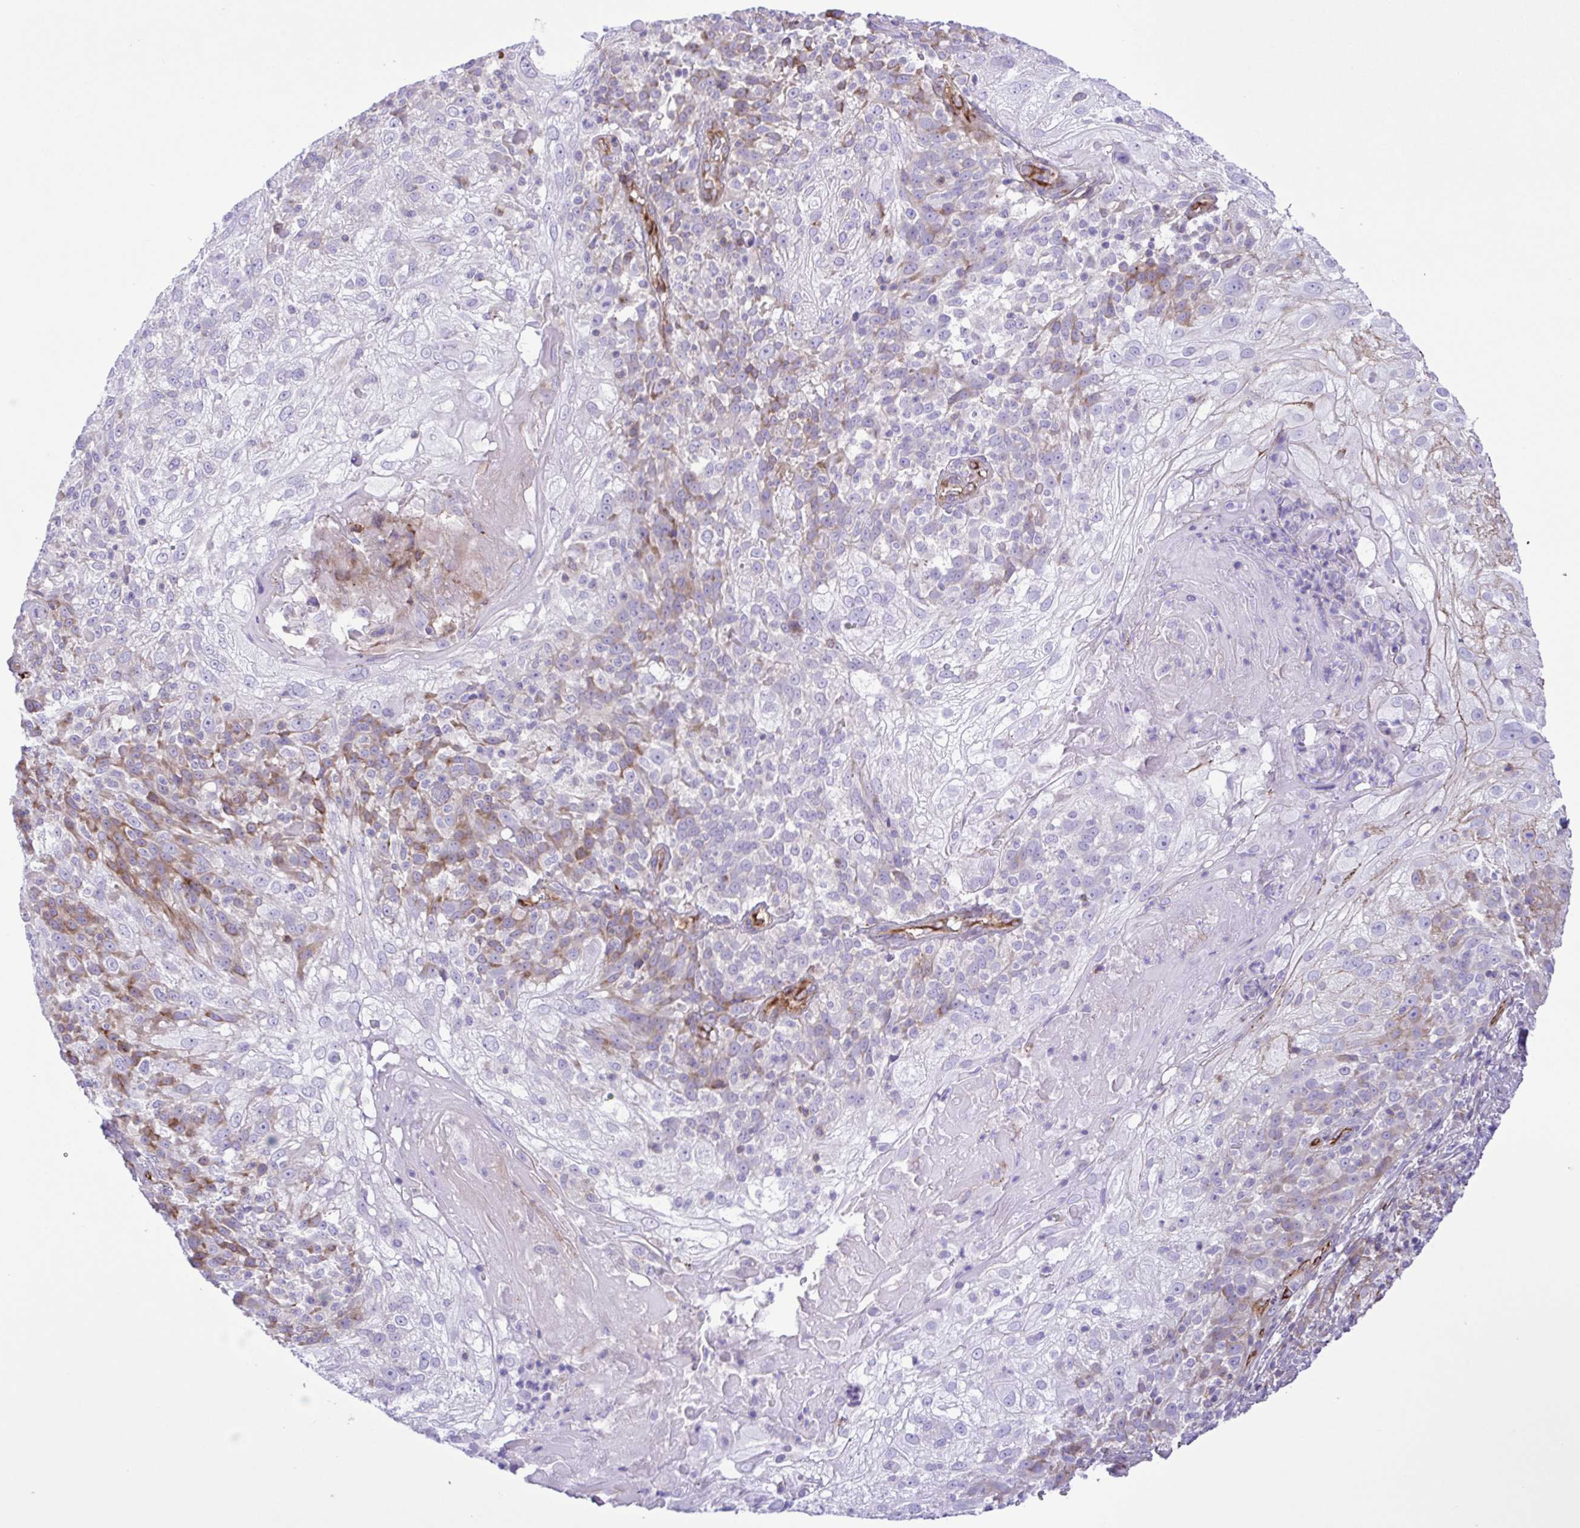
{"staining": {"intensity": "weak", "quantity": "<25%", "location": "cytoplasmic/membranous"}, "tissue": "skin cancer", "cell_type": "Tumor cells", "image_type": "cancer", "snomed": [{"axis": "morphology", "description": "Normal tissue, NOS"}, {"axis": "morphology", "description": "Squamous cell carcinoma, NOS"}, {"axis": "topography", "description": "Skin"}], "caption": "A high-resolution photomicrograph shows IHC staining of skin cancer (squamous cell carcinoma), which displays no significant positivity in tumor cells. (Stains: DAB (3,3'-diaminobenzidine) IHC with hematoxylin counter stain, Microscopy: brightfield microscopy at high magnification).", "gene": "FLT1", "patient": {"sex": "female", "age": 83}}